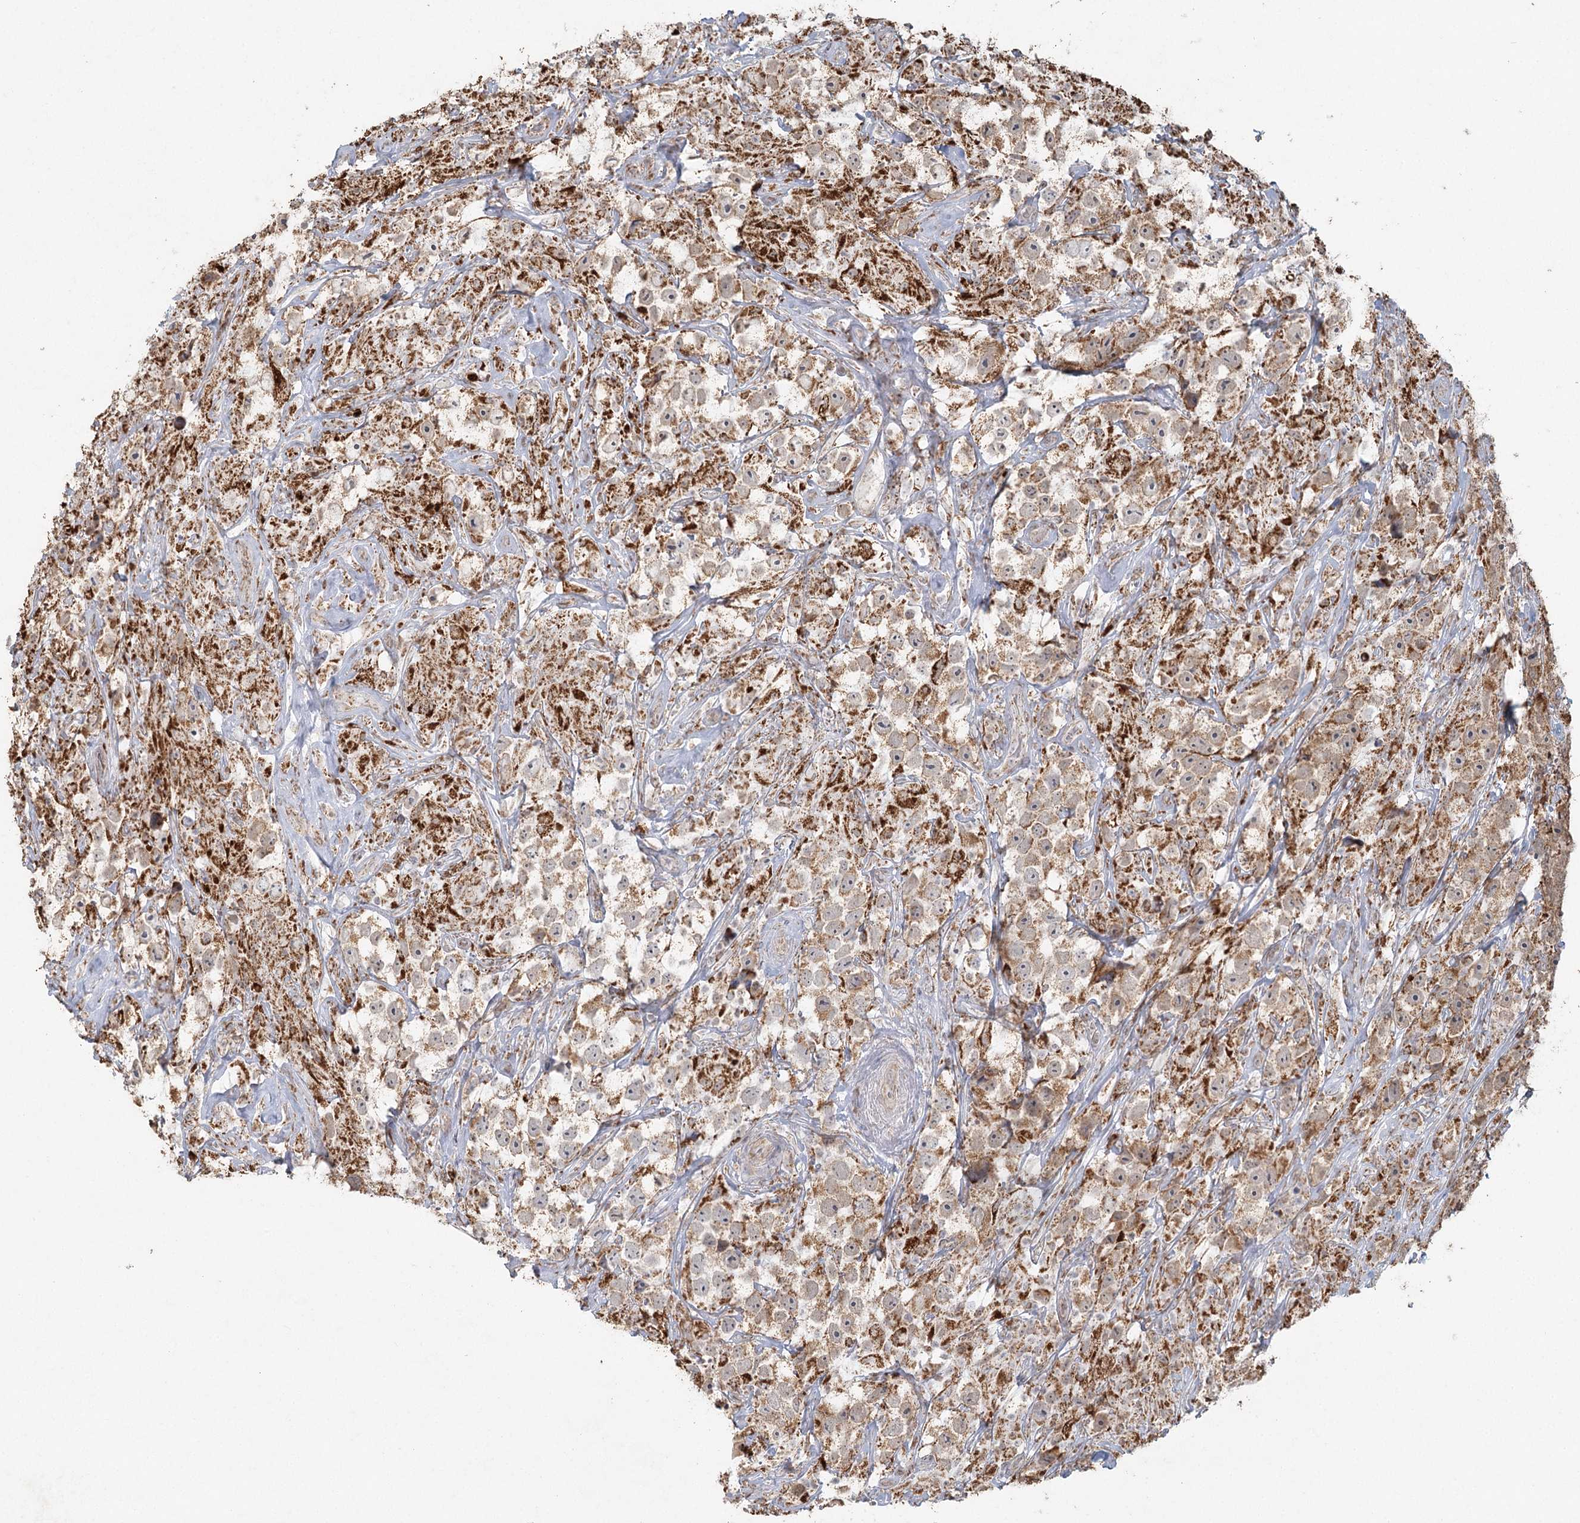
{"staining": {"intensity": "weak", "quantity": ">75%", "location": "cytoplasmic/membranous"}, "tissue": "testis cancer", "cell_type": "Tumor cells", "image_type": "cancer", "snomed": [{"axis": "morphology", "description": "Seminoma, NOS"}, {"axis": "topography", "description": "Testis"}], "caption": "About >75% of tumor cells in human seminoma (testis) demonstrate weak cytoplasmic/membranous protein staining as visualized by brown immunohistochemical staining.", "gene": "LACTB", "patient": {"sex": "male", "age": 49}}